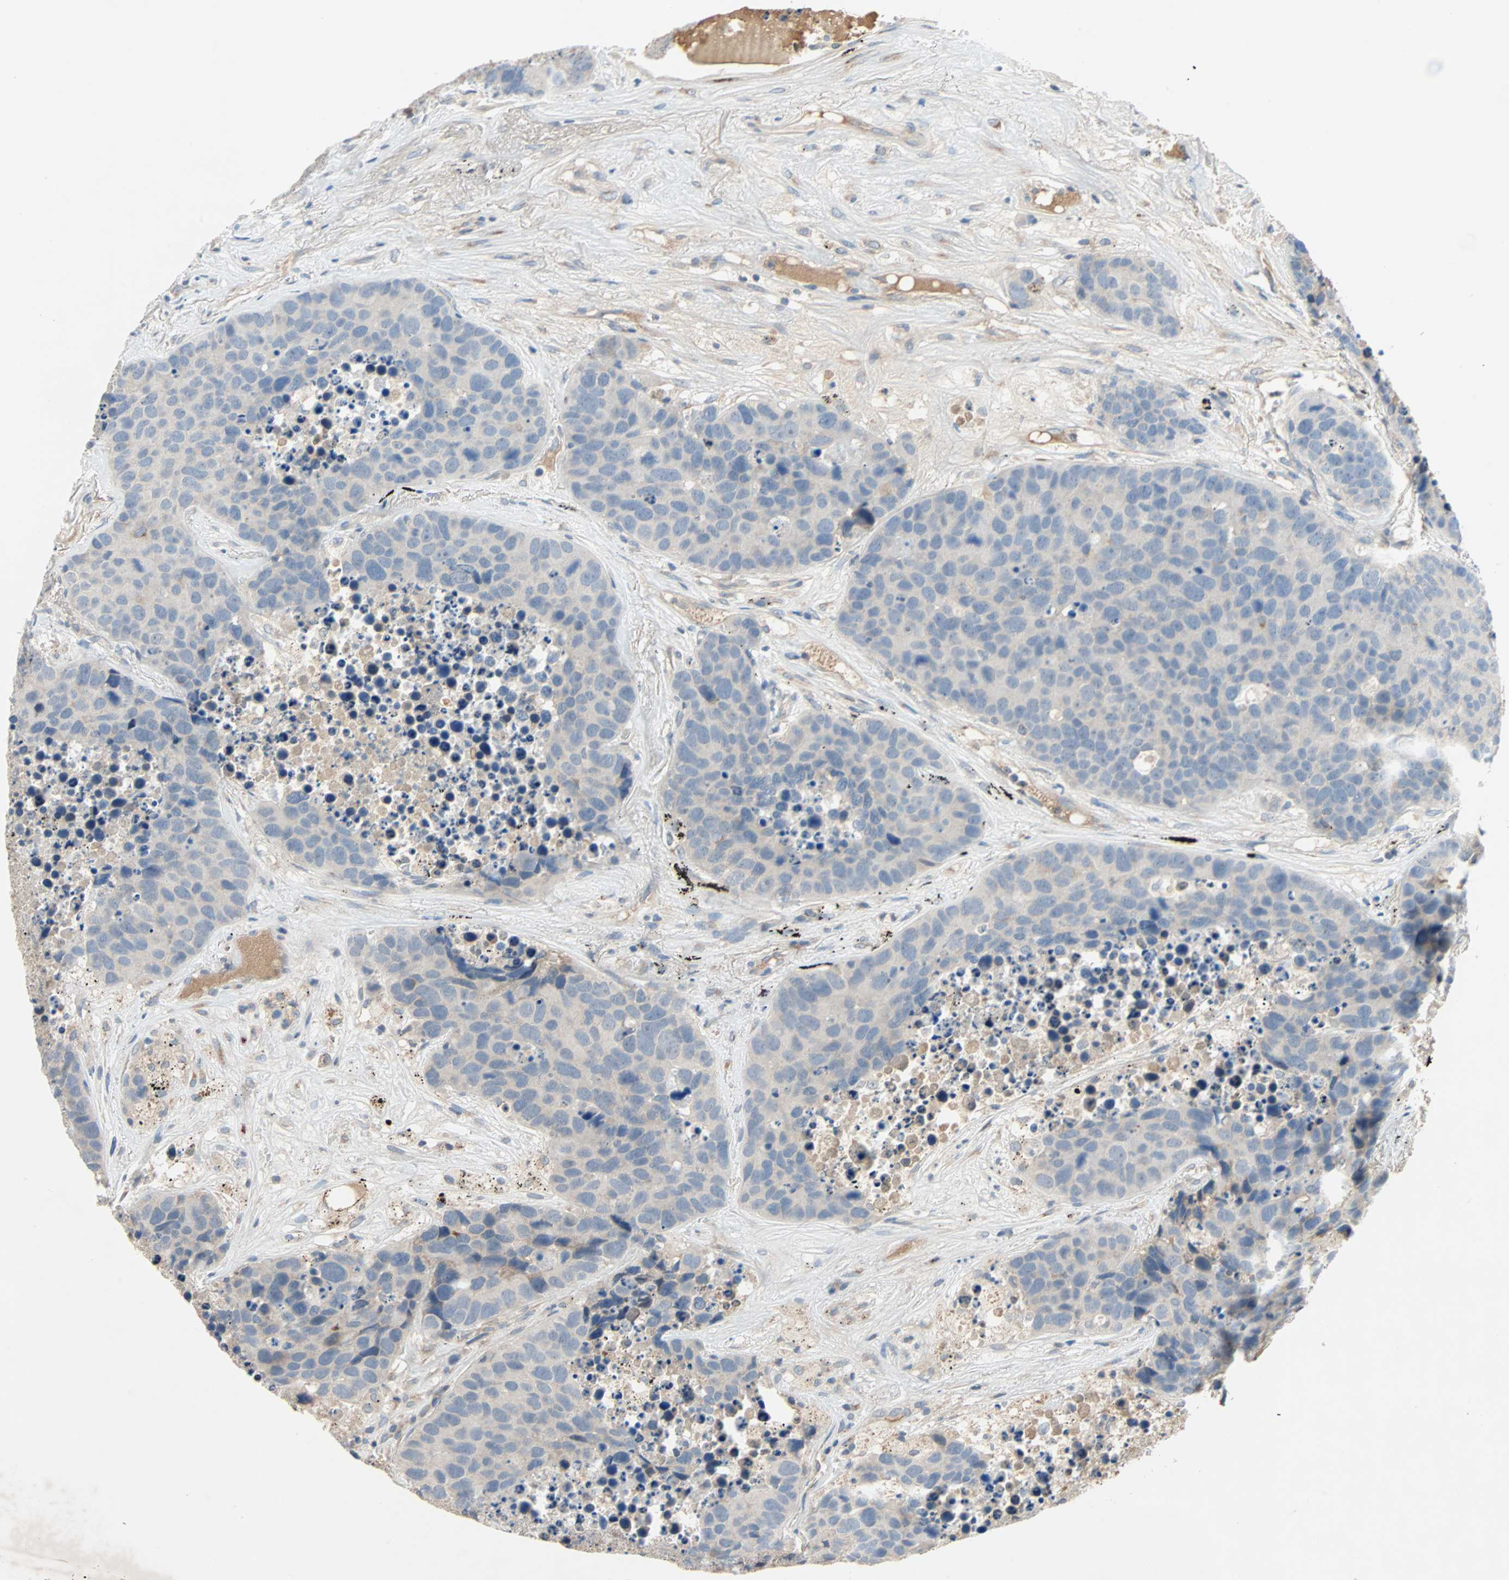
{"staining": {"intensity": "negative", "quantity": "none", "location": "none"}, "tissue": "carcinoid", "cell_type": "Tumor cells", "image_type": "cancer", "snomed": [{"axis": "morphology", "description": "Carcinoid, malignant, NOS"}, {"axis": "topography", "description": "Lung"}], "caption": "High power microscopy photomicrograph of an immunohistochemistry image of malignant carcinoid, revealing no significant staining in tumor cells. (Immunohistochemistry, brightfield microscopy, high magnification).", "gene": "XYLT1", "patient": {"sex": "male", "age": 60}}